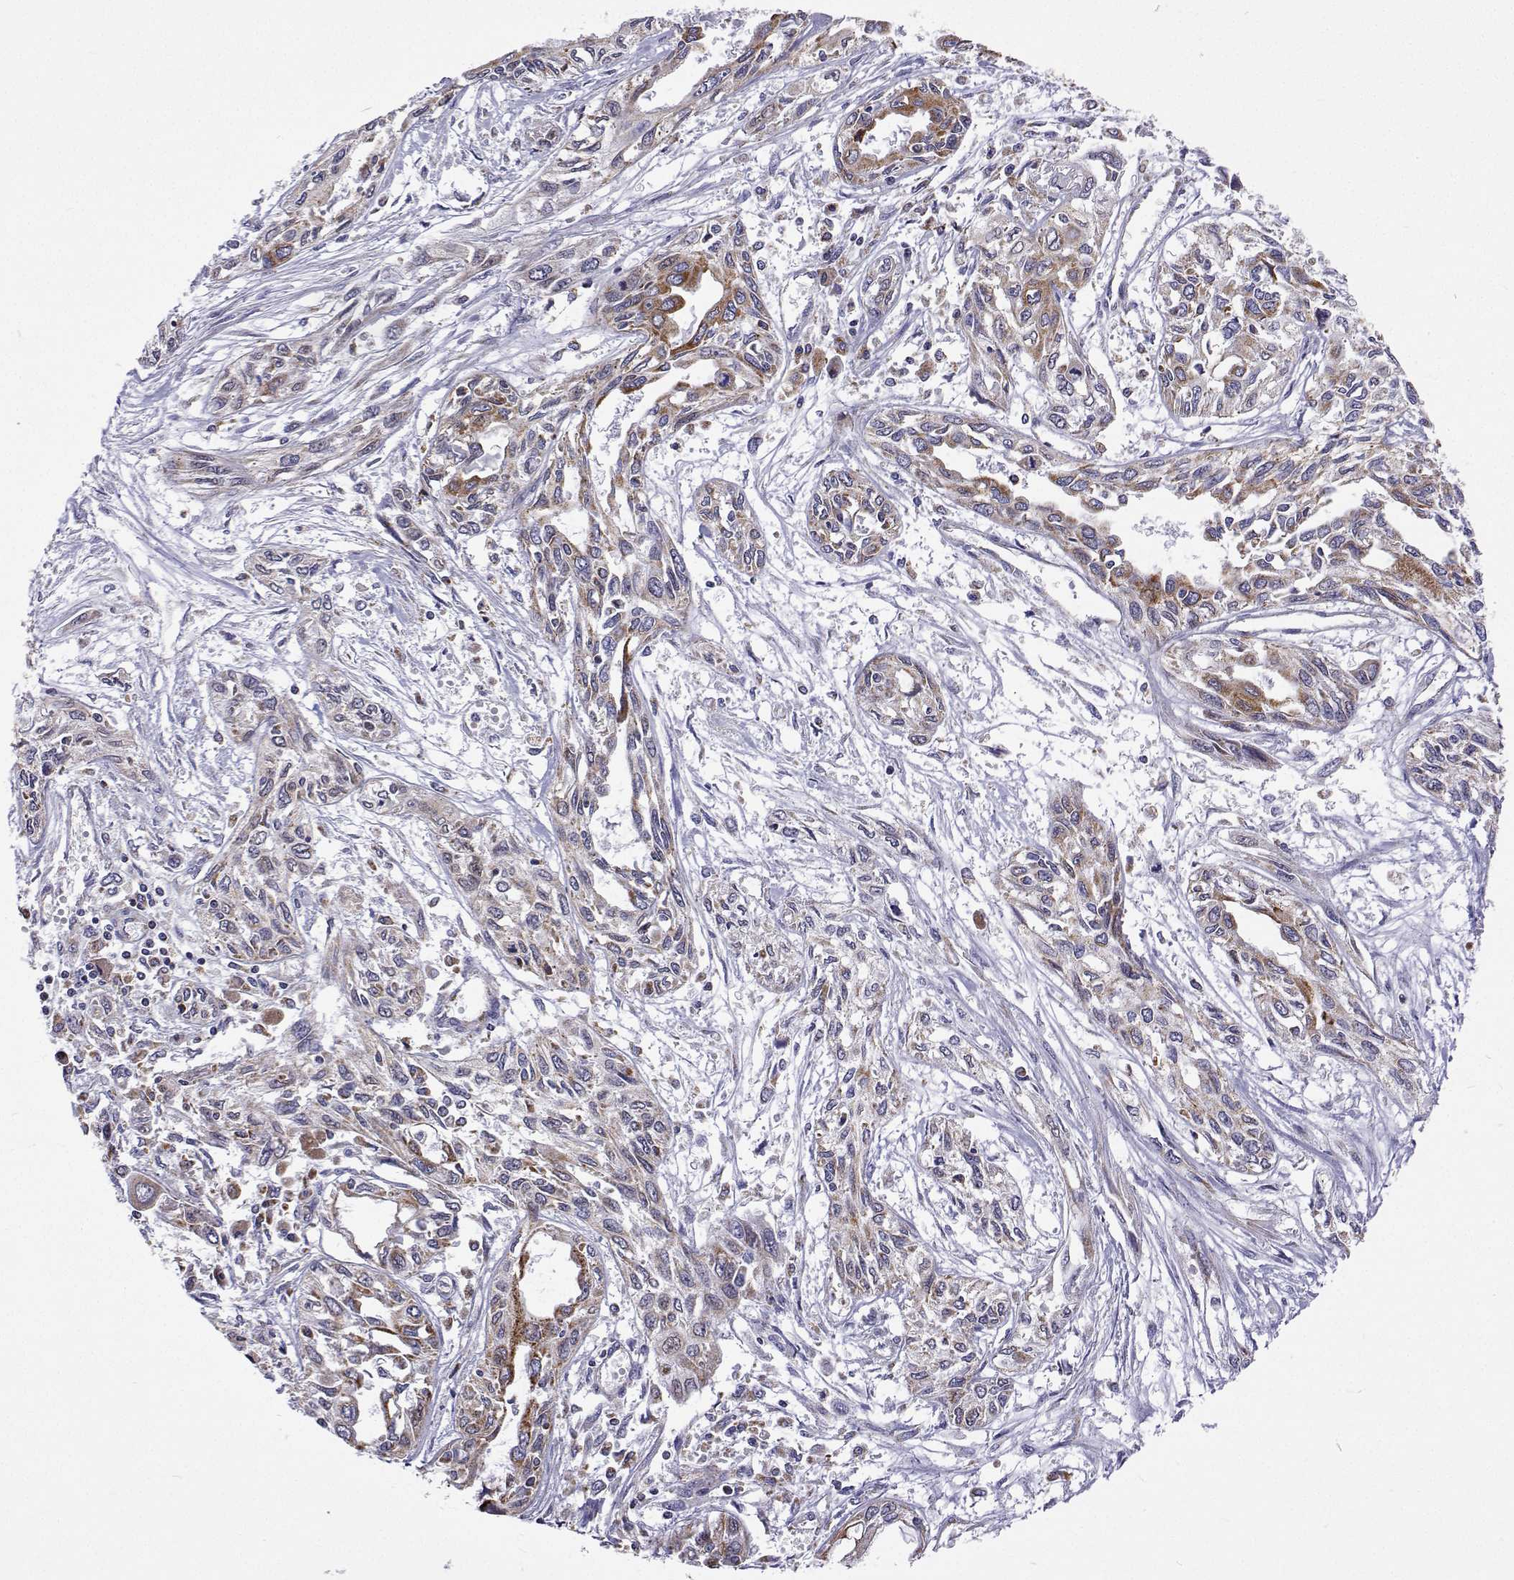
{"staining": {"intensity": "moderate", "quantity": "<25%", "location": "cytoplasmic/membranous"}, "tissue": "pancreatic cancer", "cell_type": "Tumor cells", "image_type": "cancer", "snomed": [{"axis": "morphology", "description": "Adenocarcinoma, NOS"}, {"axis": "topography", "description": "Pancreas"}], "caption": "A histopathology image showing moderate cytoplasmic/membranous positivity in about <25% of tumor cells in adenocarcinoma (pancreatic), as visualized by brown immunohistochemical staining.", "gene": "MCCC2", "patient": {"sex": "female", "age": 55}}